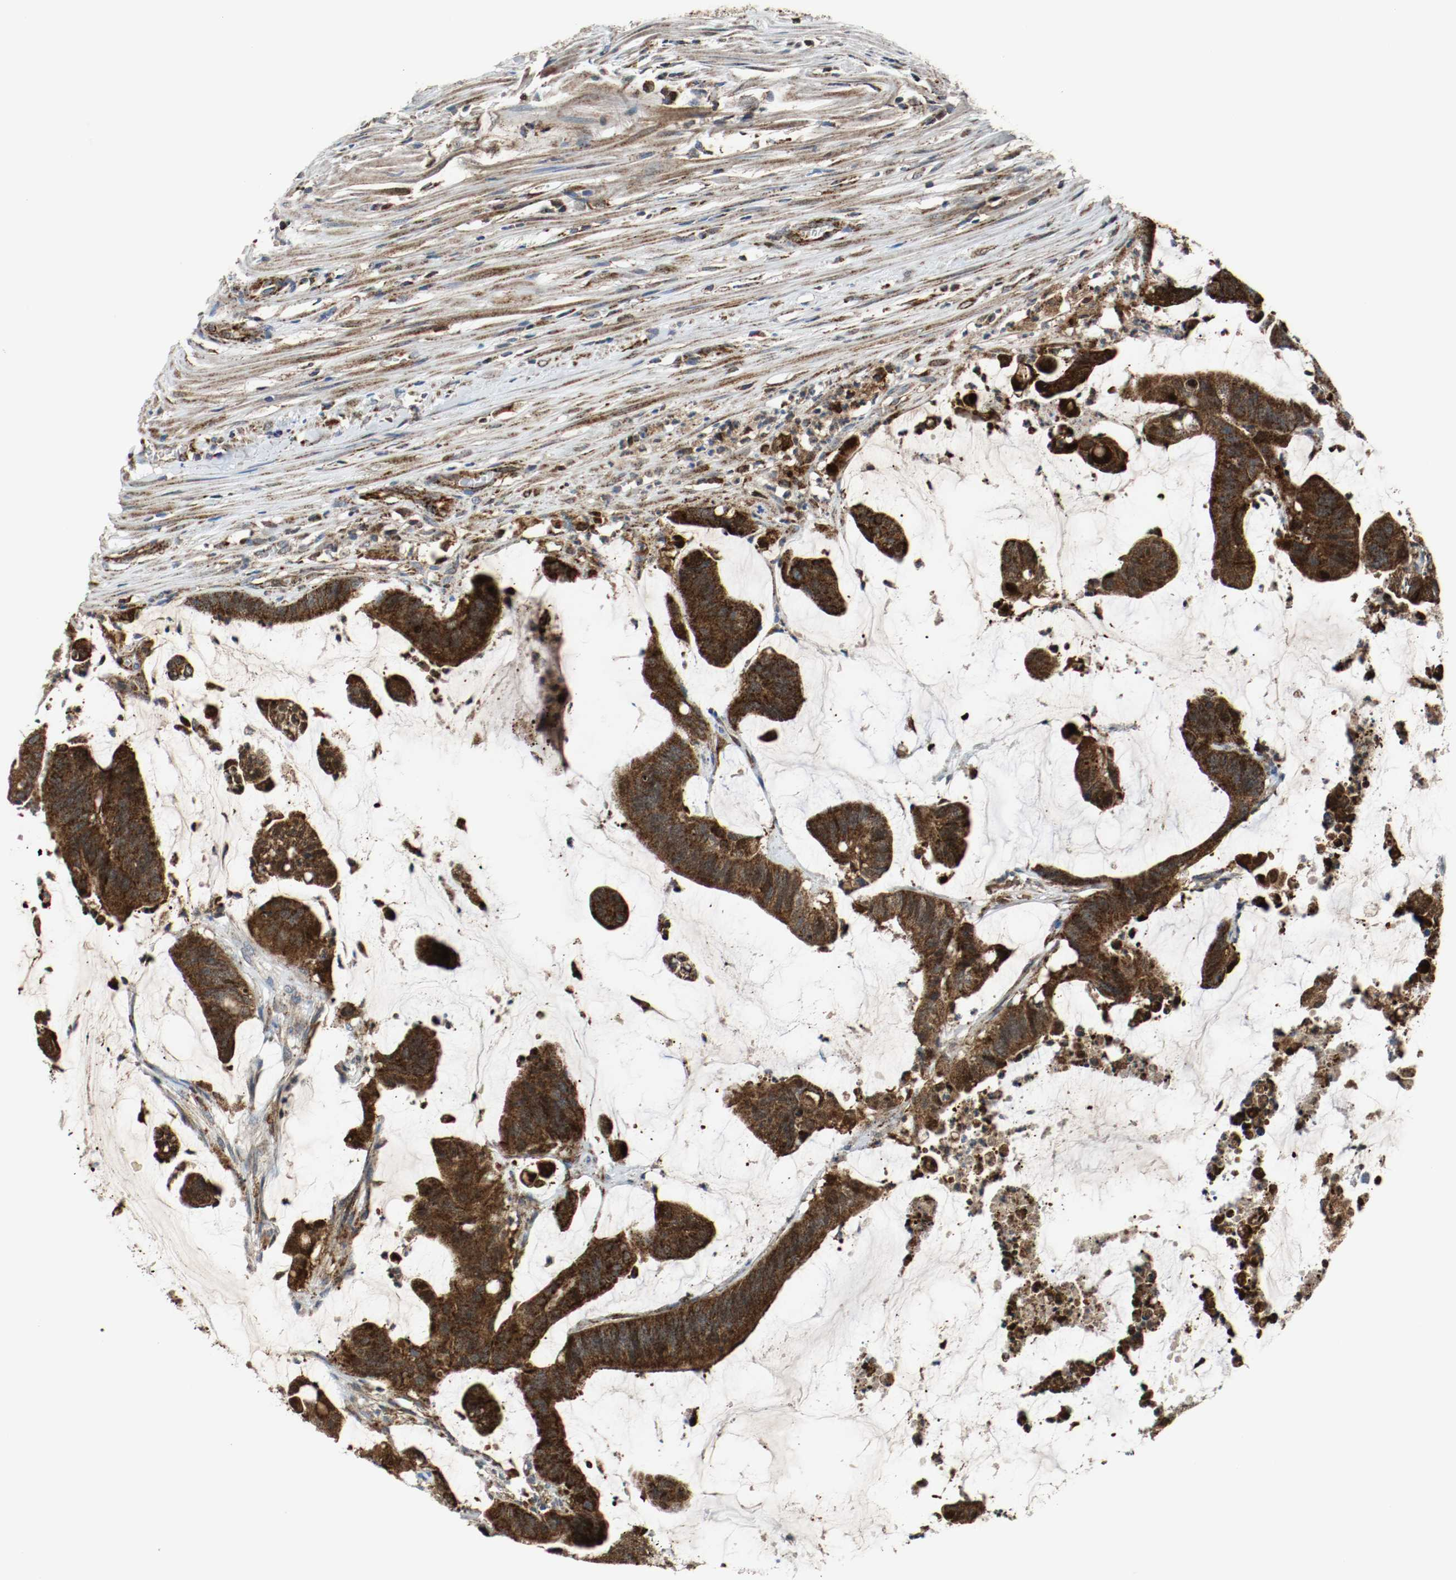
{"staining": {"intensity": "strong", "quantity": ">75%", "location": "cytoplasmic/membranous"}, "tissue": "colorectal cancer", "cell_type": "Tumor cells", "image_type": "cancer", "snomed": [{"axis": "morphology", "description": "Adenocarcinoma, NOS"}, {"axis": "topography", "description": "Rectum"}], "caption": "Approximately >75% of tumor cells in colorectal cancer display strong cytoplasmic/membranous protein positivity as visualized by brown immunohistochemical staining.", "gene": "TXNRD1", "patient": {"sex": "female", "age": 66}}